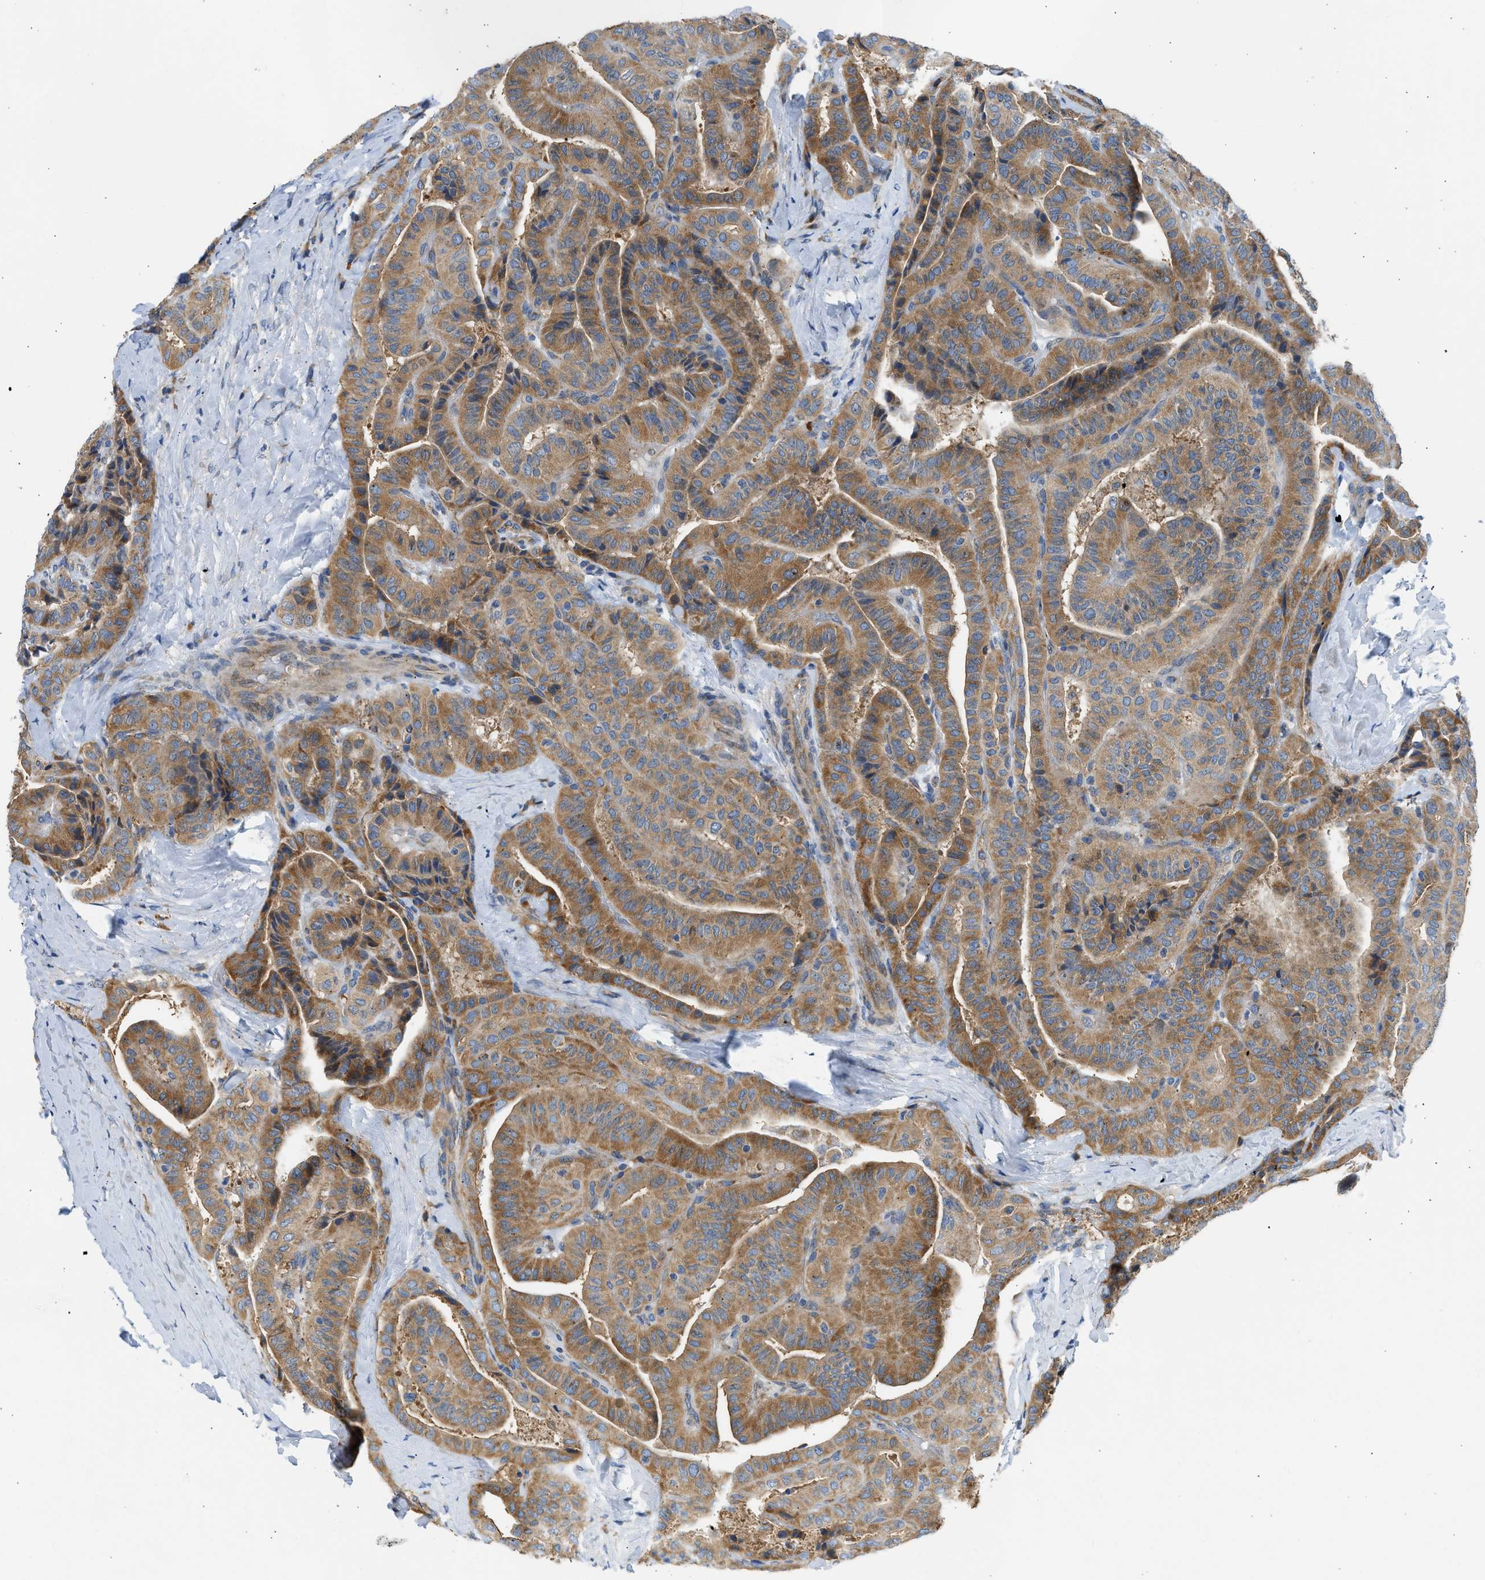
{"staining": {"intensity": "moderate", "quantity": ">75%", "location": "cytoplasmic/membranous"}, "tissue": "thyroid cancer", "cell_type": "Tumor cells", "image_type": "cancer", "snomed": [{"axis": "morphology", "description": "Papillary adenocarcinoma, NOS"}, {"axis": "topography", "description": "Thyroid gland"}], "caption": "A brown stain highlights moderate cytoplasmic/membranous staining of a protein in human thyroid cancer (papillary adenocarcinoma) tumor cells. (IHC, brightfield microscopy, high magnification).", "gene": "CAMKK2", "patient": {"sex": "male", "age": 77}}